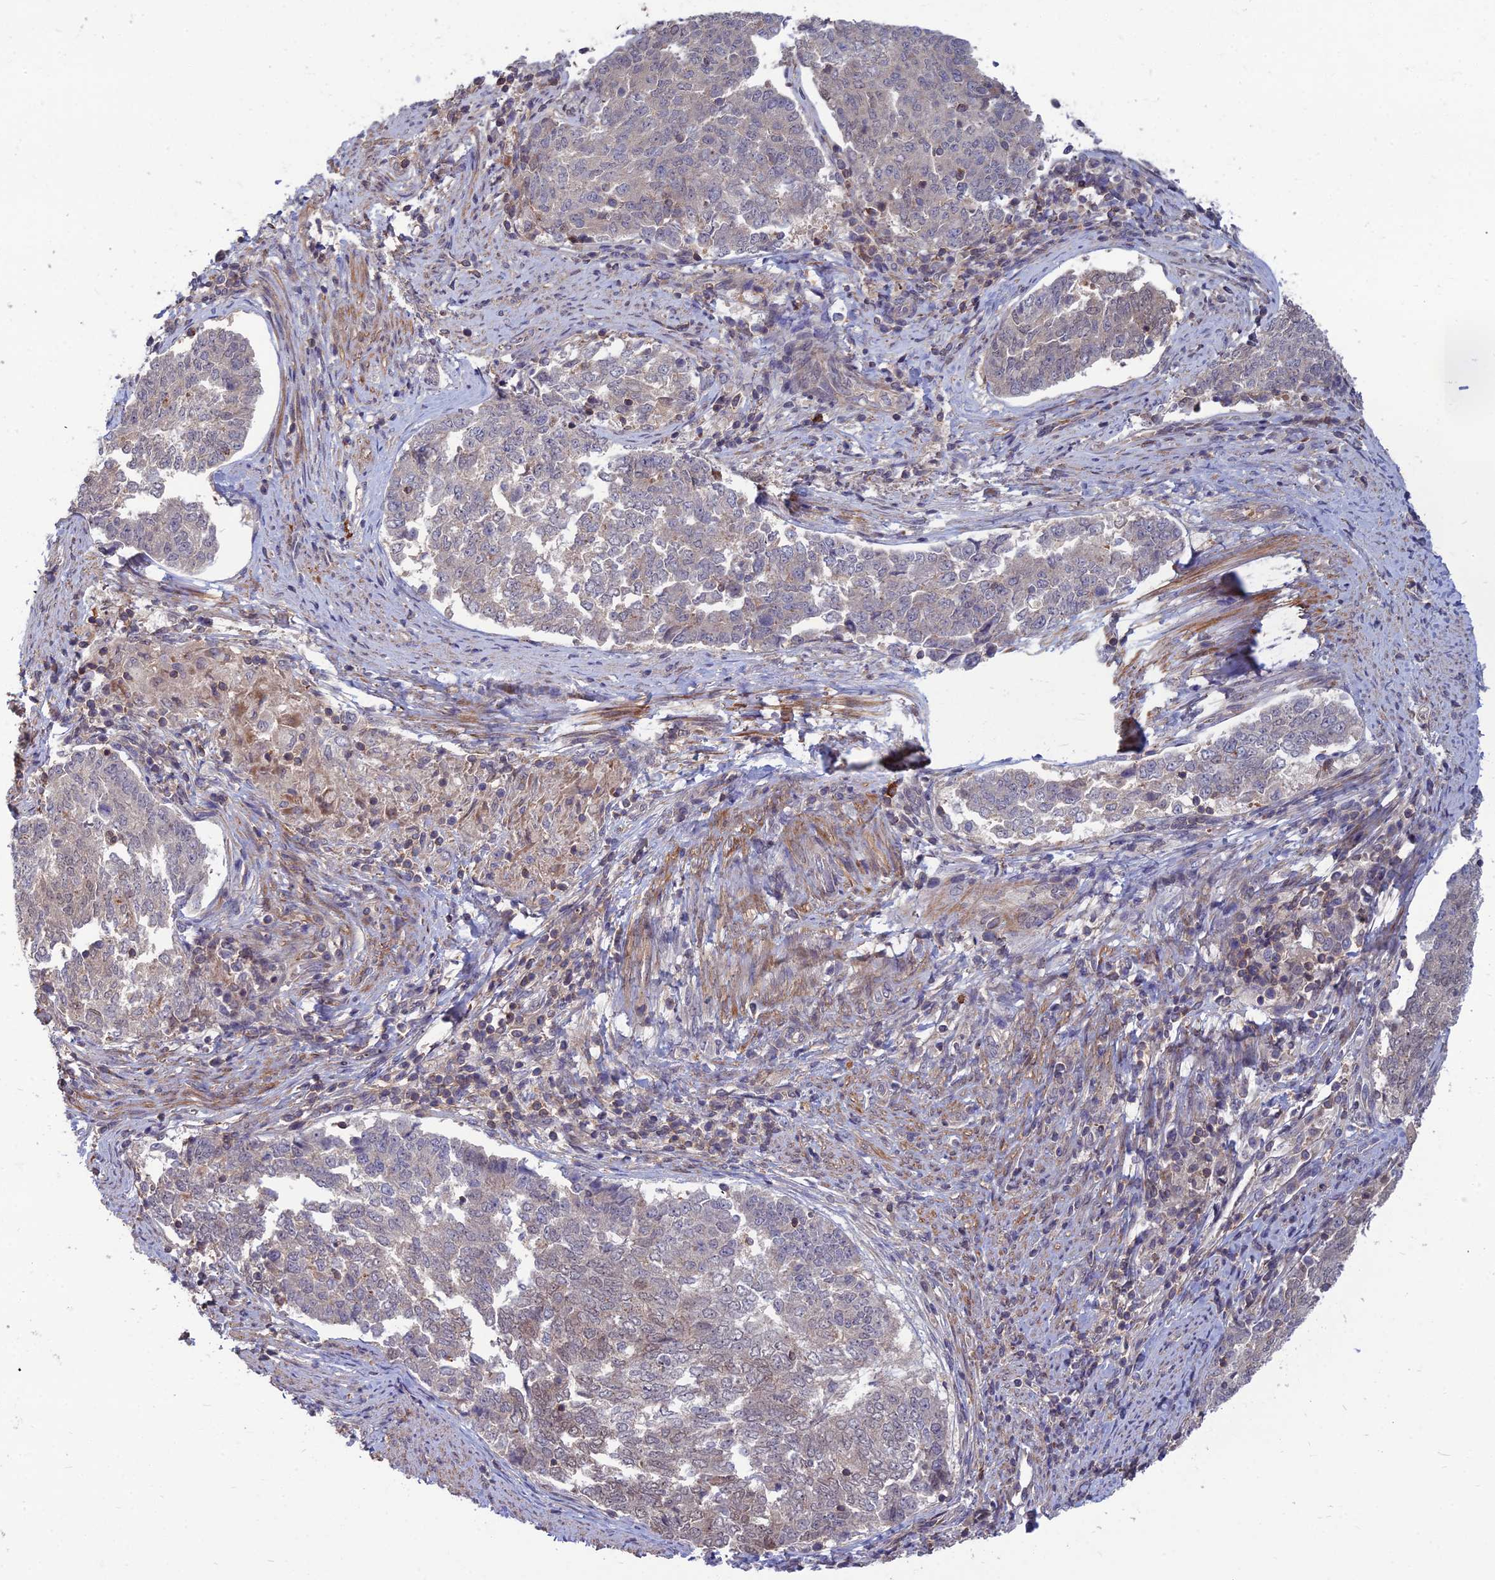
{"staining": {"intensity": "weak", "quantity": "<25%", "location": "cytoplasmic/membranous"}, "tissue": "endometrial cancer", "cell_type": "Tumor cells", "image_type": "cancer", "snomed": [{"axis": "morphology", "description": "Adenocarcinoma, NOS"}, {"axis": "topography", "description": "Endometrium"}], "caption": "A micrograph of adenocarcinoma (endometrial) stained for a protein displays no brown staining in tumor cells.", "gene": "OPA3", "patient": {"sex": "female", "age": 80}}